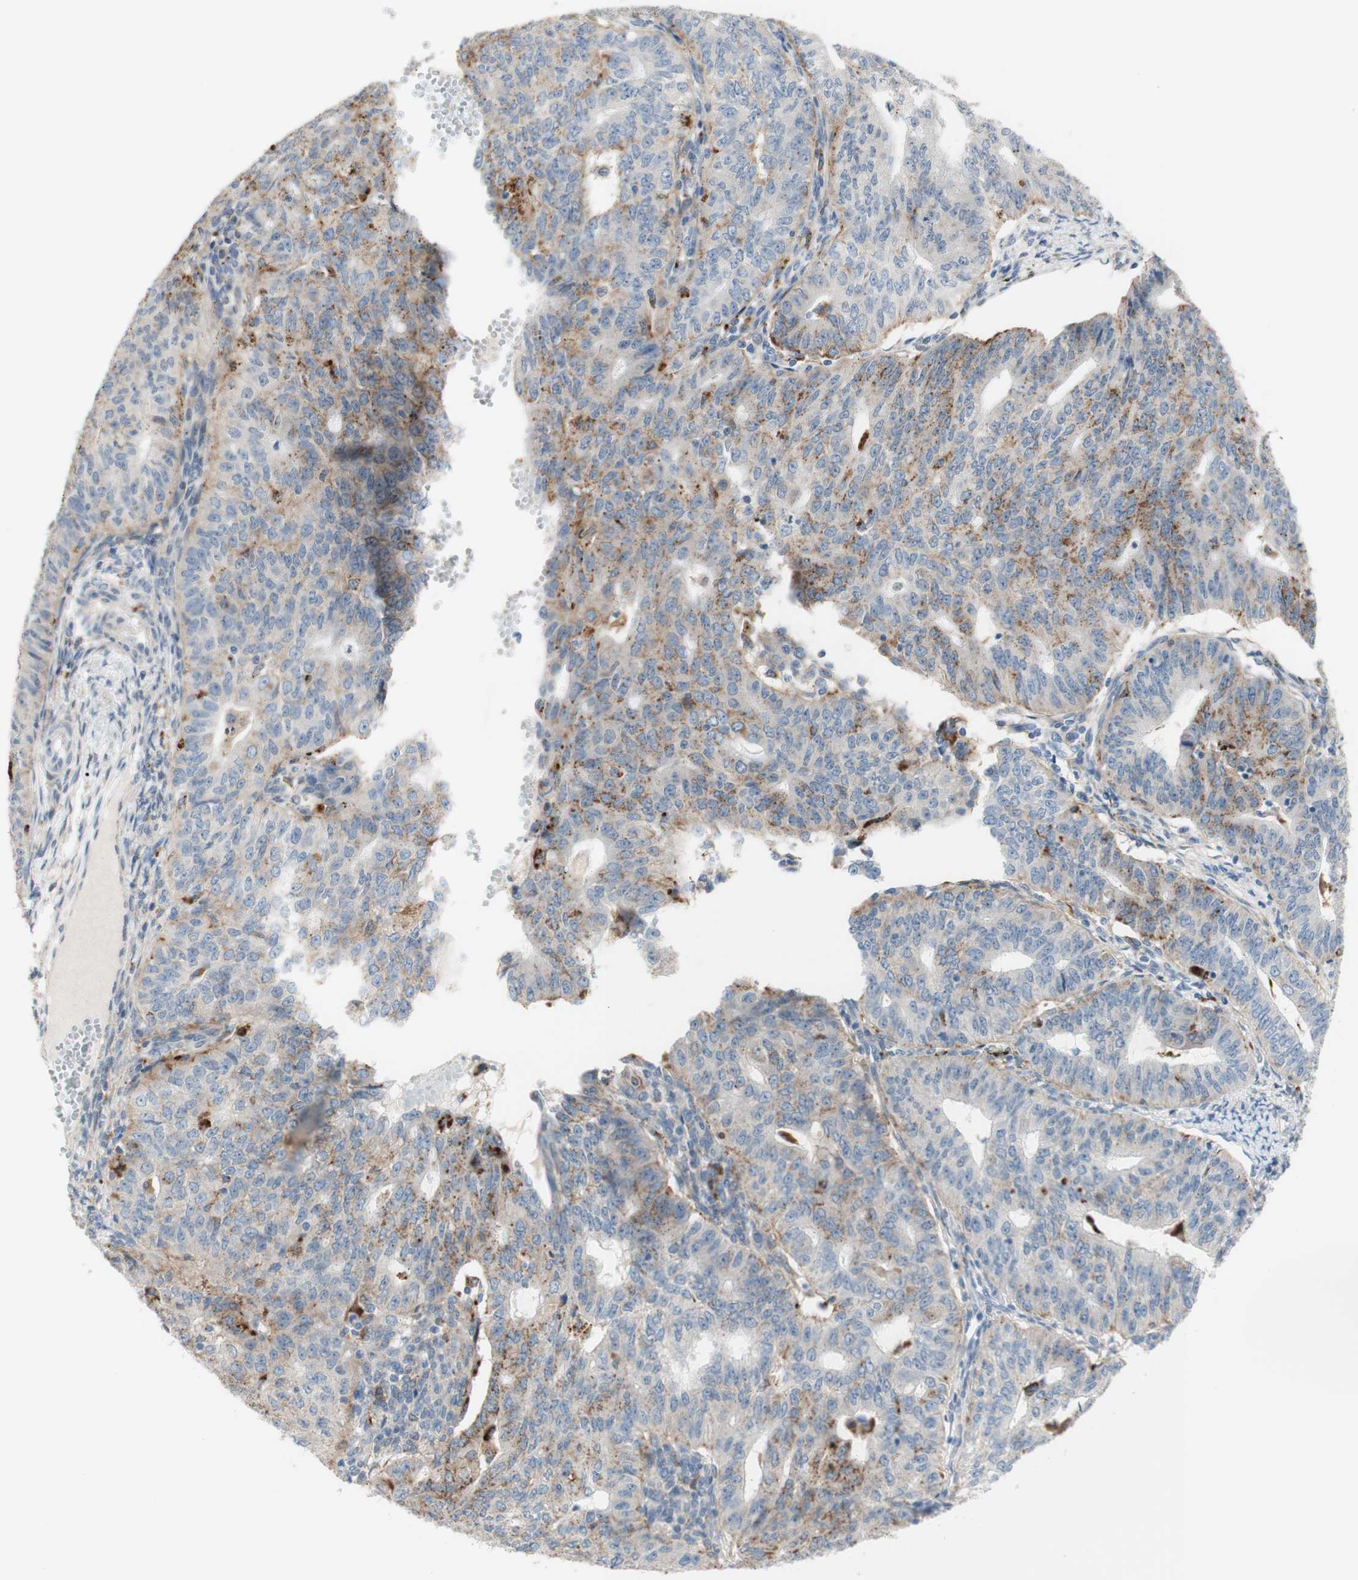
{"staining": {"intensity": "moderate", "quantity": "25%-75%", "location": "cytoplasmic/membranous"}, "tissue": "endometrial cancer", "cell_type": "Tumor cells", "image_type": "cancer", "snomed": [{"axis": "morphology", "description": "Adenocarcinoma, NOS"}, {"axis": "topography", "description": "Endometrium"}], "caption": "Immunohistochemical staining of human endometrial cancer exhibits medium levels of moderate cytoplasmic/membranous protein positivity in approximately 25%-75% of tumor cells. The staining is performed using DAB (3,3'-diaminobenzidine) brown chromogen to label protein expression. The nuclei are counter-stained blue using hematoxylin.", "gene": "GAPT", "patient": {"sex": "female", "age": 32}}